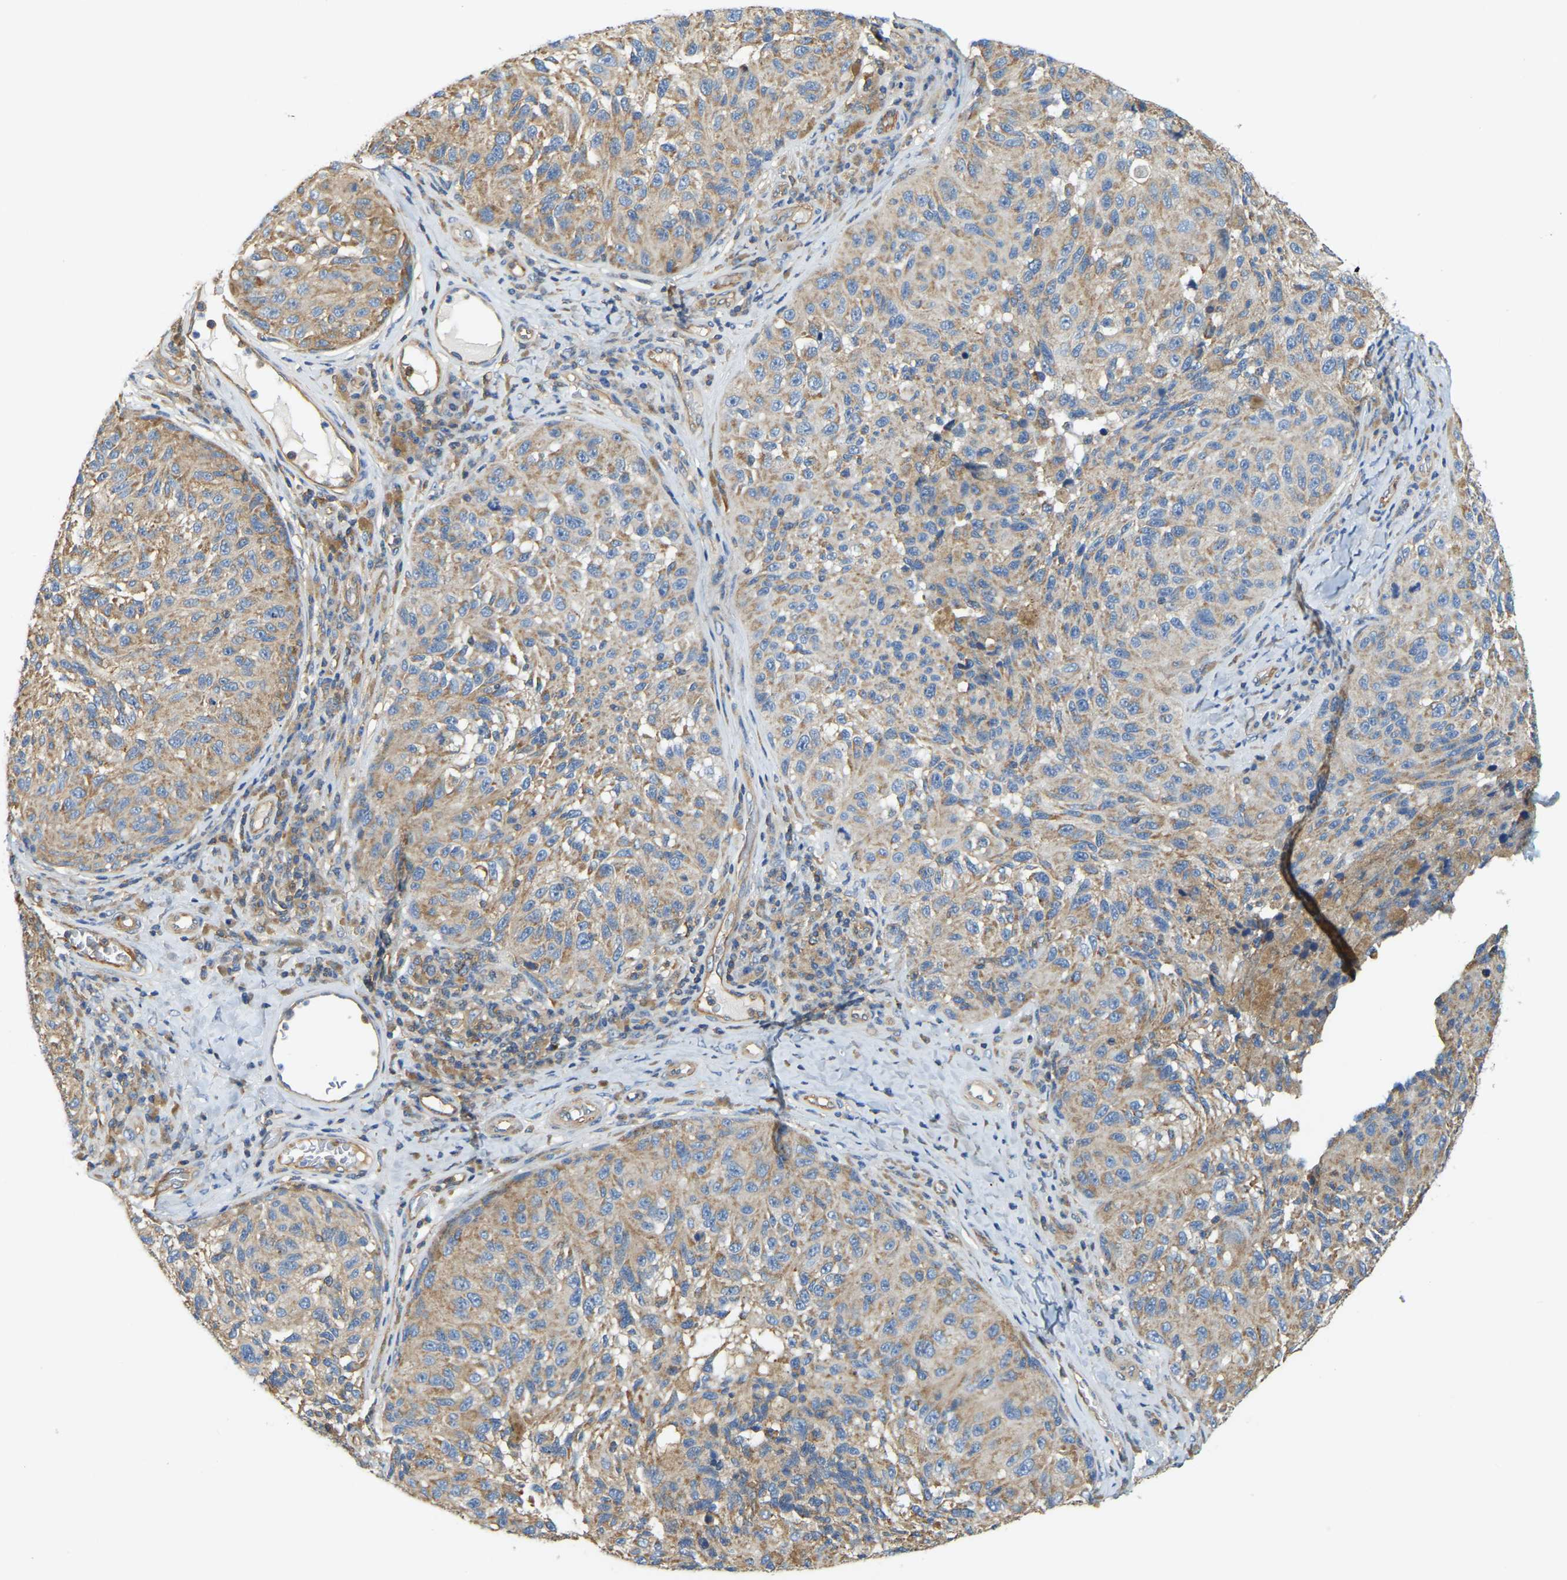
{"staining": {"intensity": "weak", "quantity": ">75%", "location": "cytoplasmic/membranous"}, "tissue": "melanoma", "cell_type": "Tumor cells", "image_type": "cancer", "snomed": [{"axis": "morphology", "description": "Malignant melanoma, NOS"}, {"axis": "topography", "description": "Skin"}], "caption": "A brown stain labels weak cytoplasmic/membranous positivity of a protein in human malignant melanoma tumor cells.", "gene": "AHNAK", "patient": {"sex": "female", "age": 73}}